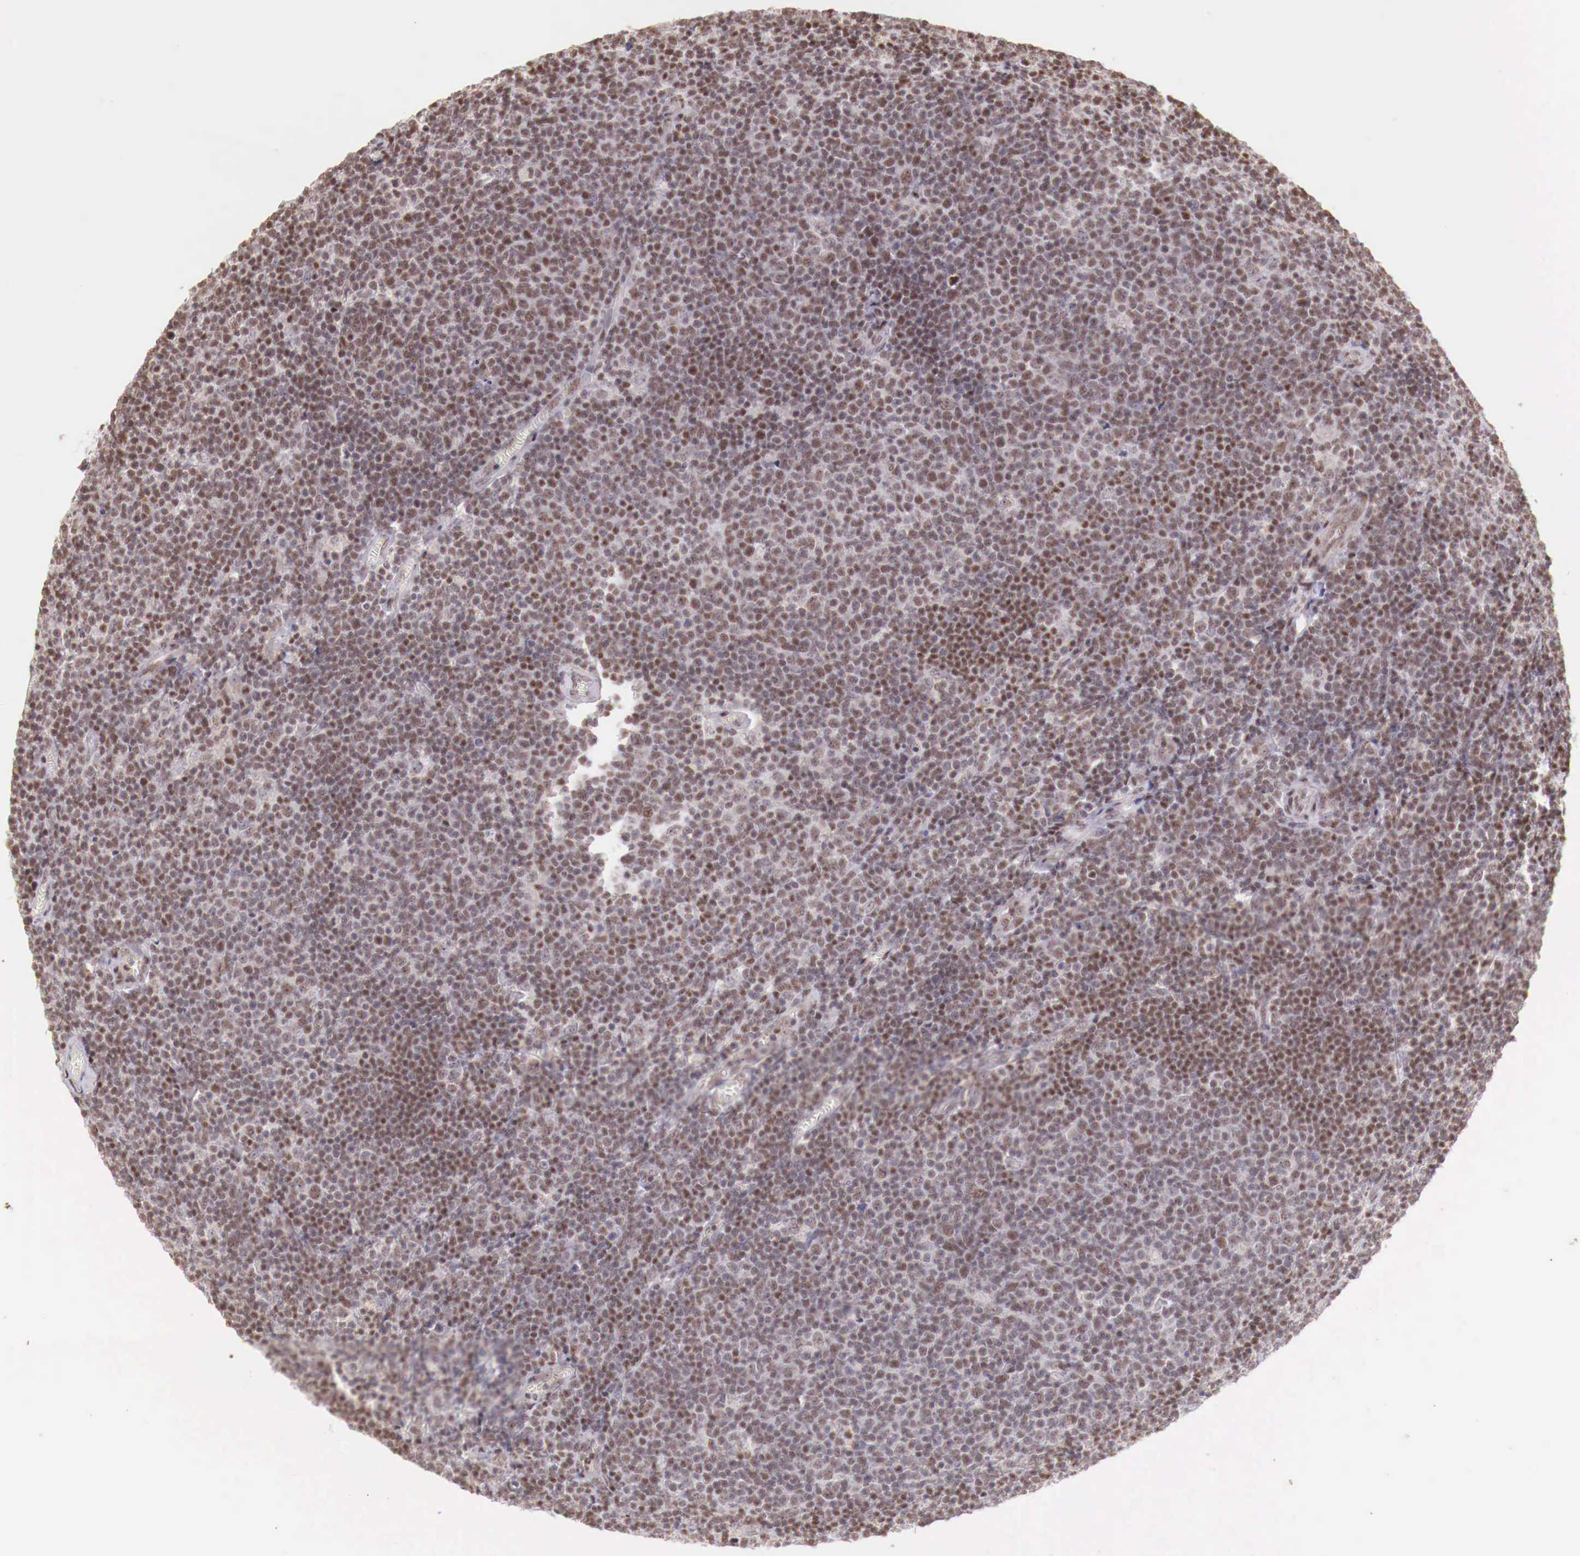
{"staining": {"intensity": "weak", "quantity": "25%-75%", "location": "nuclear"}, "tissue": "lymphoma", "cell_type": "Tumor cells", "image_type": "cancer", "snomed": [{"axis": "morphology", "description": "Malignant lymphoma, non-Hodgkin's type, Low grade"}, {"axis": "topography", "description": "Lymph node"}], "caption": "Lymphoma was stained to show a protein in brown. There is low levels of weak nuclear positivity in approximately 25%-75% of tumor cells.", "gene": "SP1", "patient": {"sex": "male", "age": 74}}